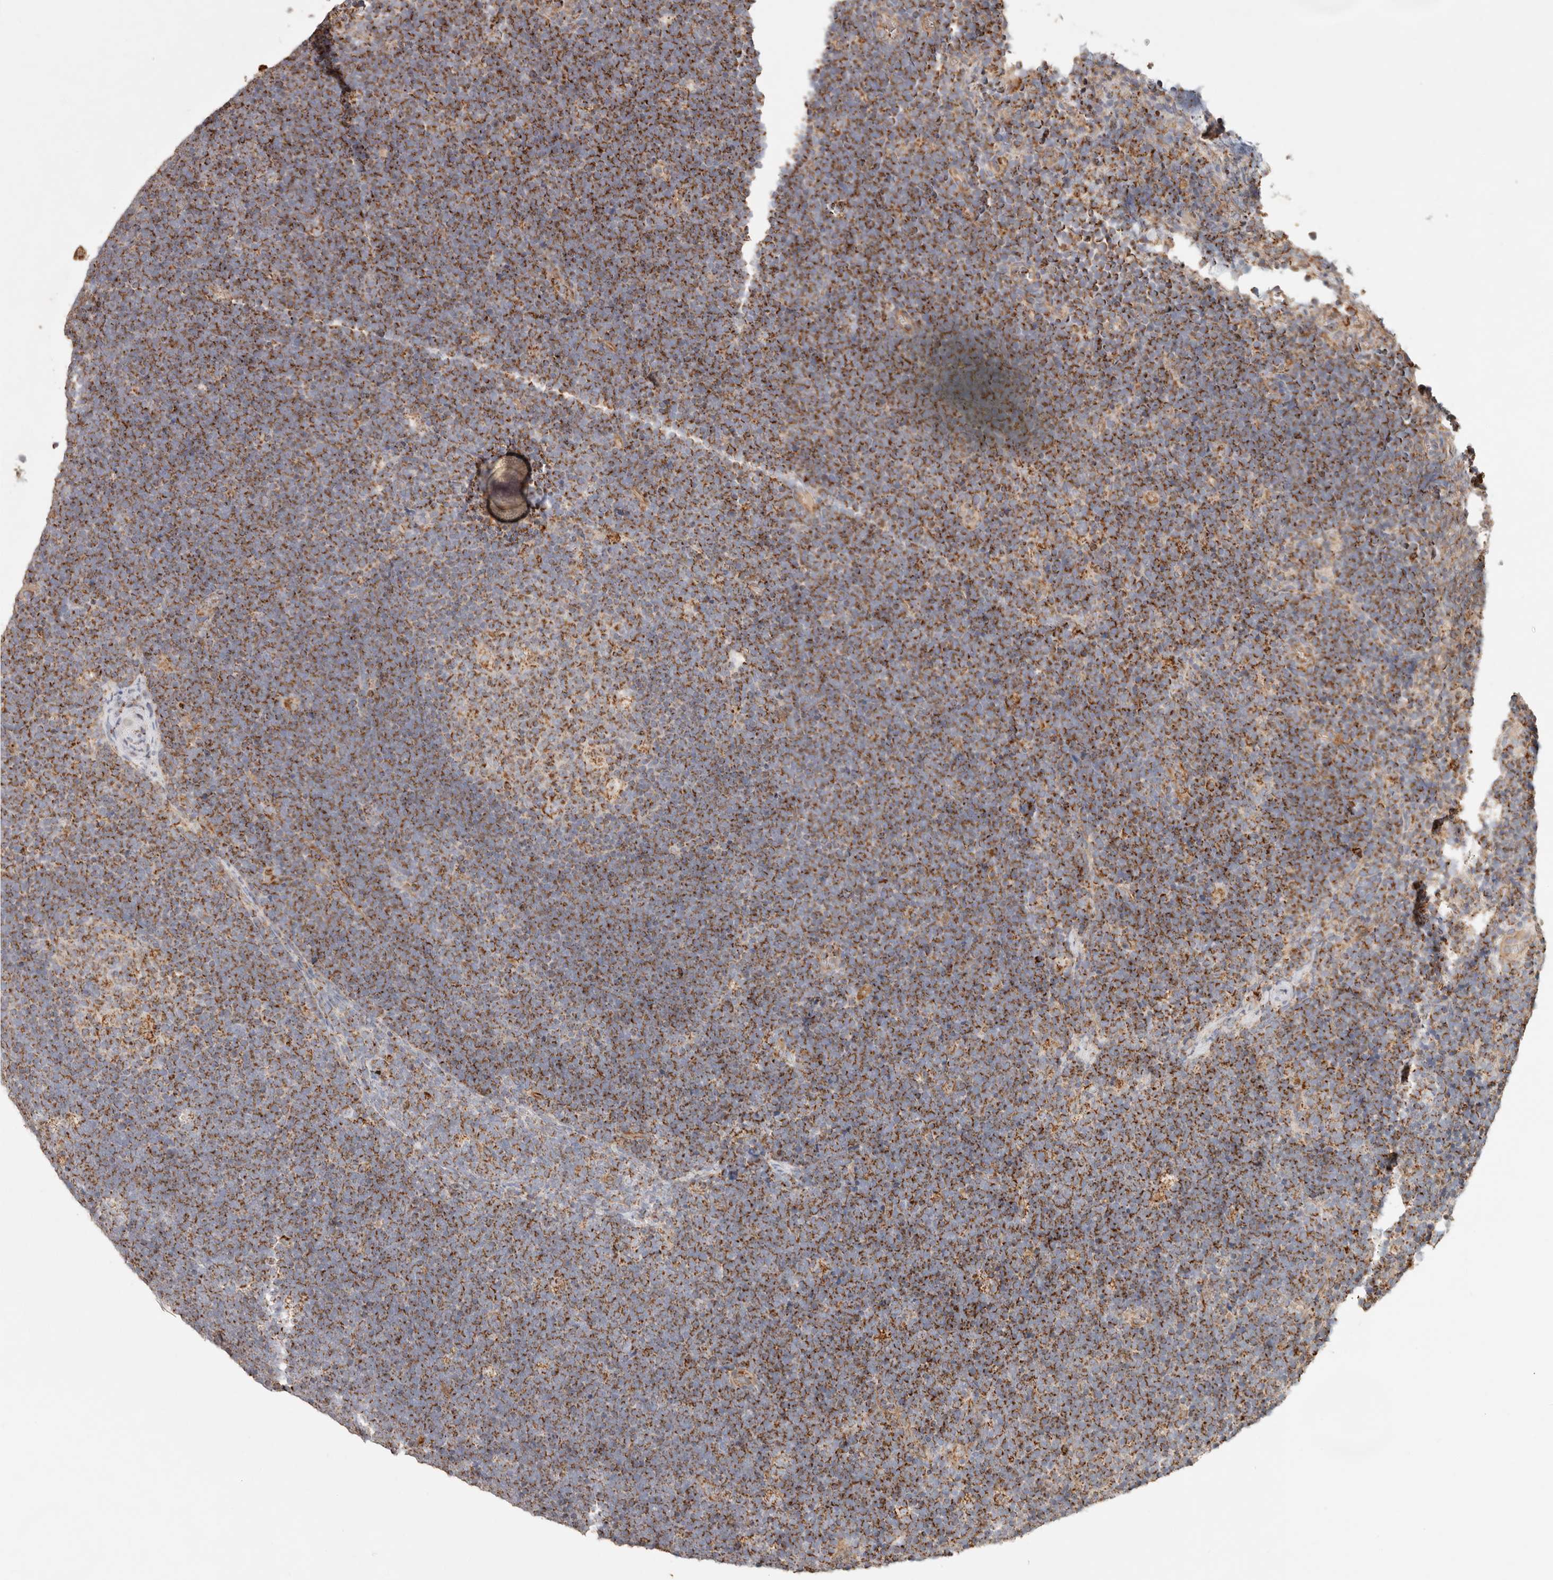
{"staining": {"intensity": "strong", "quantity": ">75%", "location": "cytoplasmic/membranous"}, "tissue": "lymphoma", "cell_type": "Tumor cells", "image_type": "cancer", "snomed": [{"axis": "morphology", "description": "Malignant lymphoma, non-Hodgkin's type, High grade"}, {"axis": "topography", "description": "Lymph node"}], "caption": "Immunohistochemical staining of high-grade malignant lymphoma, non-Hodgkin's type demonstrates strong cytoplasmic/membranous protein staining in about >75% of tumor cells.", "gene": "ARHGEF10L", "patient": {"sex": "male", "age": 13}}